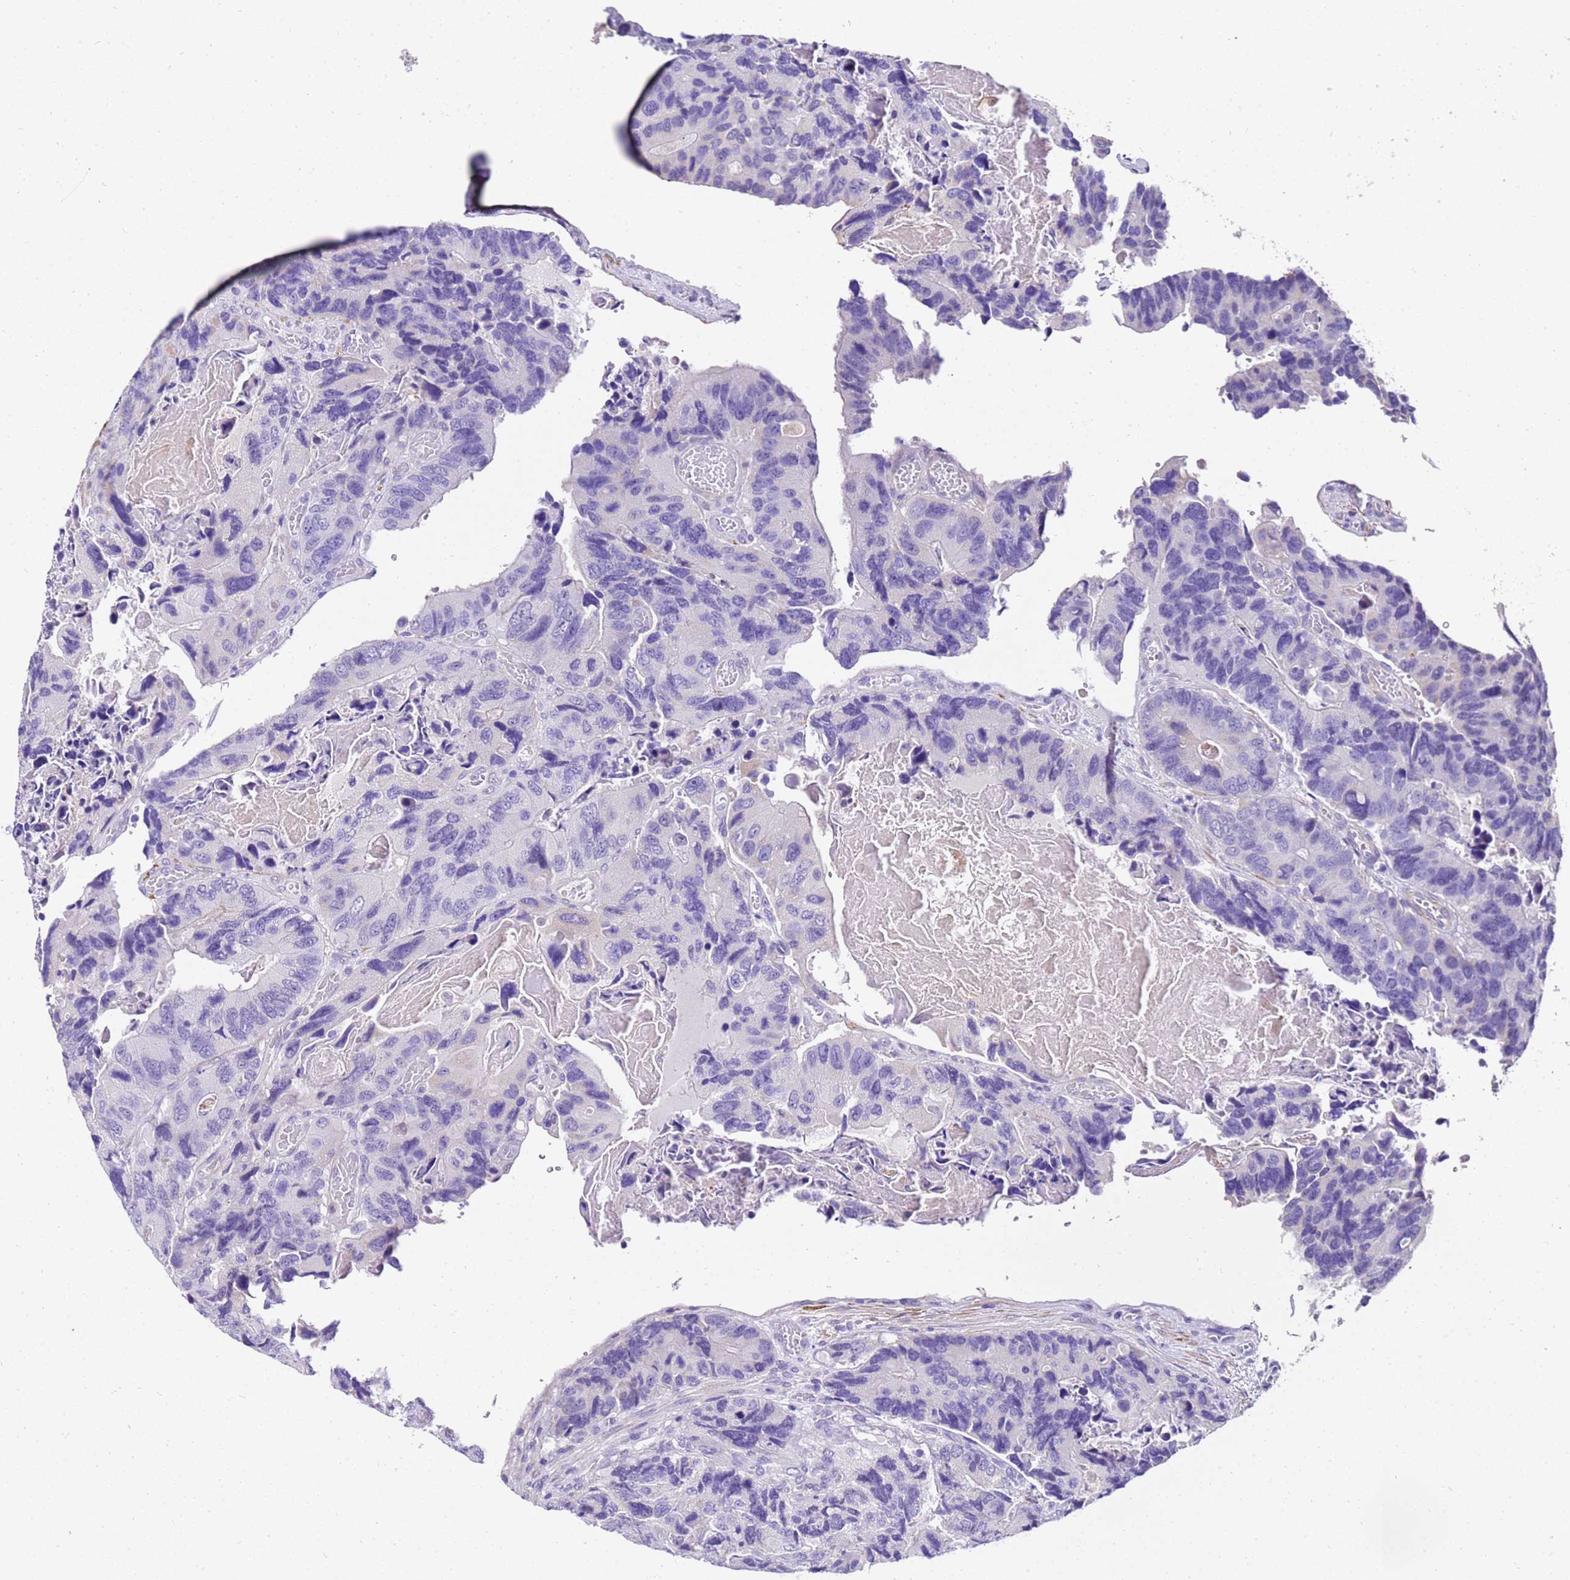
{"staining": {"intensity": "negative", "quantity": "none", "location": "none"}, "tissue": "colorectal cancer", "cell_type": "Tumor cells", "image_type": "cancer", "snomed": [{"axis": "morphology", "description": "Adenocarcinoma, NOS"}, {"axis": "topography", "description": "Colon"}], "caption": "High power microscopy photomicrograph of an IHC micrograph of colorectal cancer (adenocarcinoma), revealing no significant expression in tumor cells.", "gene": "HSPB6", "patient": {"sex": "male", "age": 84}}